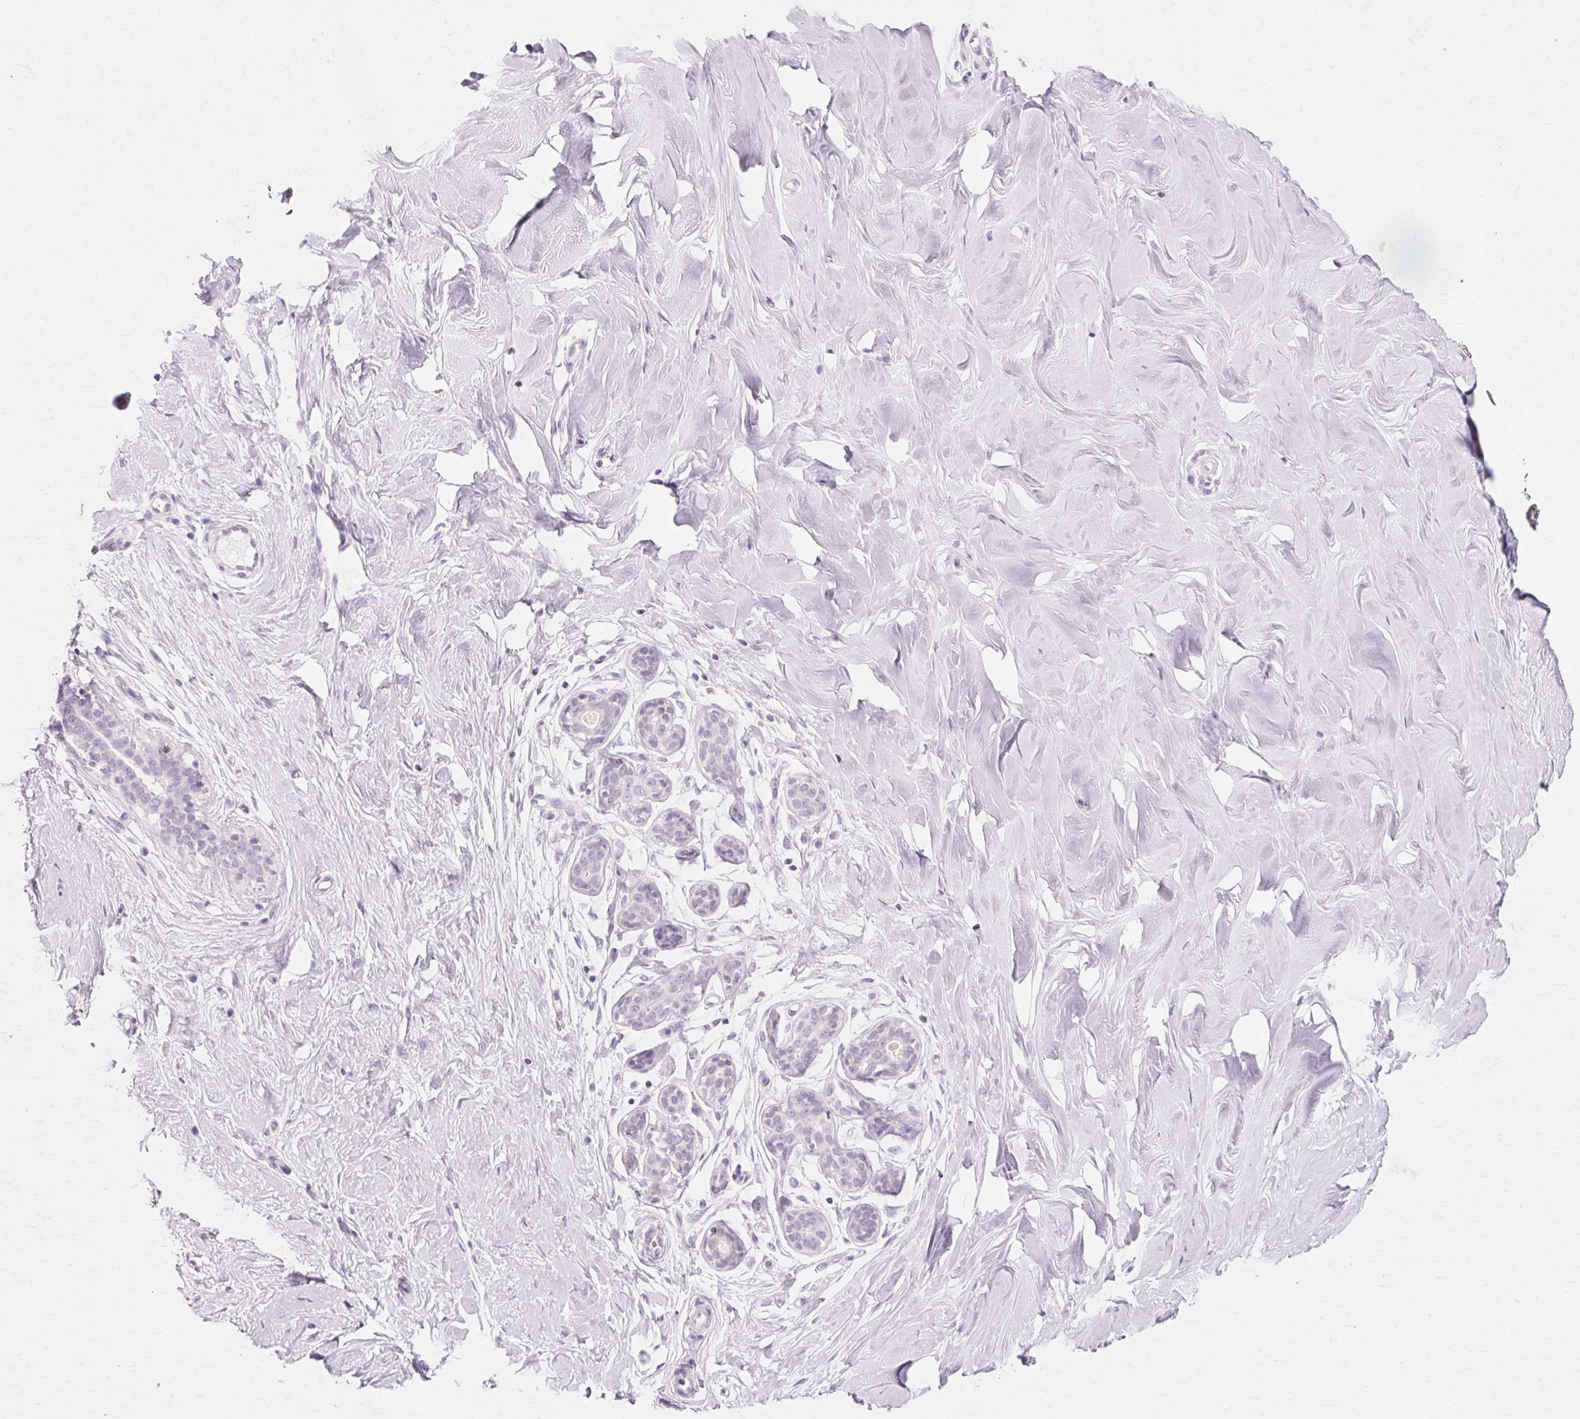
{"staining": {"intensity": "negative", "quantity": "none", "location": "none"}, "tissue": "breast", "cell_type": "Adipocytes", "image_type": "normal", "snomed": [{"axis": "morphology", "description": "Normal tissue, NOS"}, {"axis": "topography", "description": "Breast"}], "caption": "Immunohistochemistry (IHC) histopathology image of unremarkable breast: human breast stained with DAB (3,3'-diaminobenzidine) exhibits no significant protein expression in adipocytes.", "gene": "VN1R2", "patient": {"sex": "female", "age": 27}}